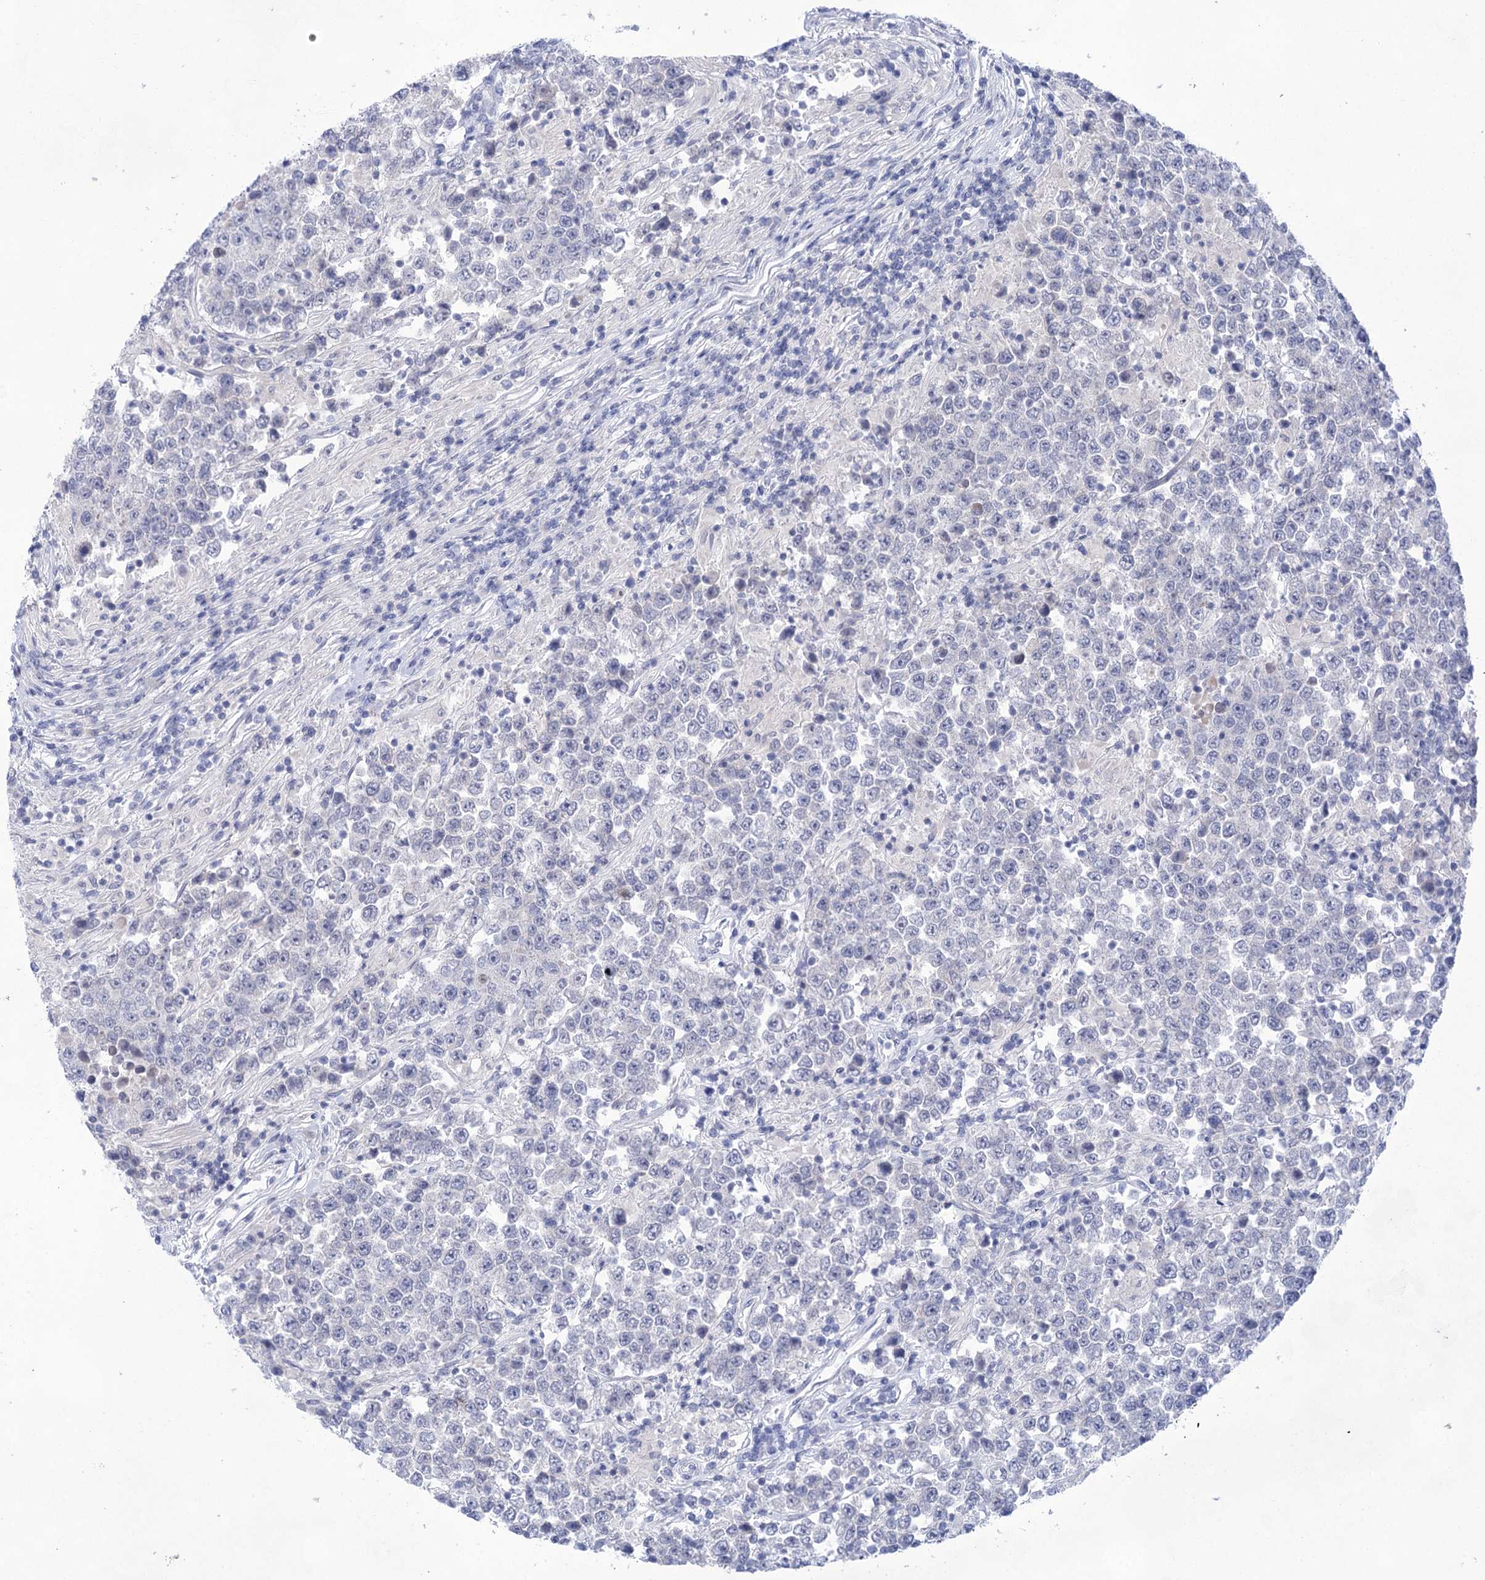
{"staining": {"intensity": "negative", "quantity": "none", "location": "none"}, "tissue": "testis cancer", "cell_type": "Tumor cells", "image_type": "cancer", "snomed": [{"axis": "morphology", "description": "Normal tissue, NOS"}, {"axis": "morphology", "description": "Urothelial carcinoma, High grade"}, {"axis": "morphology", "description": "Seminoma, NOS"}, {"axis": "morphology", "description": "Carcinoma, Embryonal, NOS"}, {"axis": "topography", "description": "Urinary bladder"}, {"axis": "topography", "description": "Testis"}], "caption": "An immunohistochemistry histopathology image of testis seminoma is shown. There is no staining in tumor cells of testis seminoma.", "gene": "LALBA", "patient": {"sex": "male", "age": 41}}